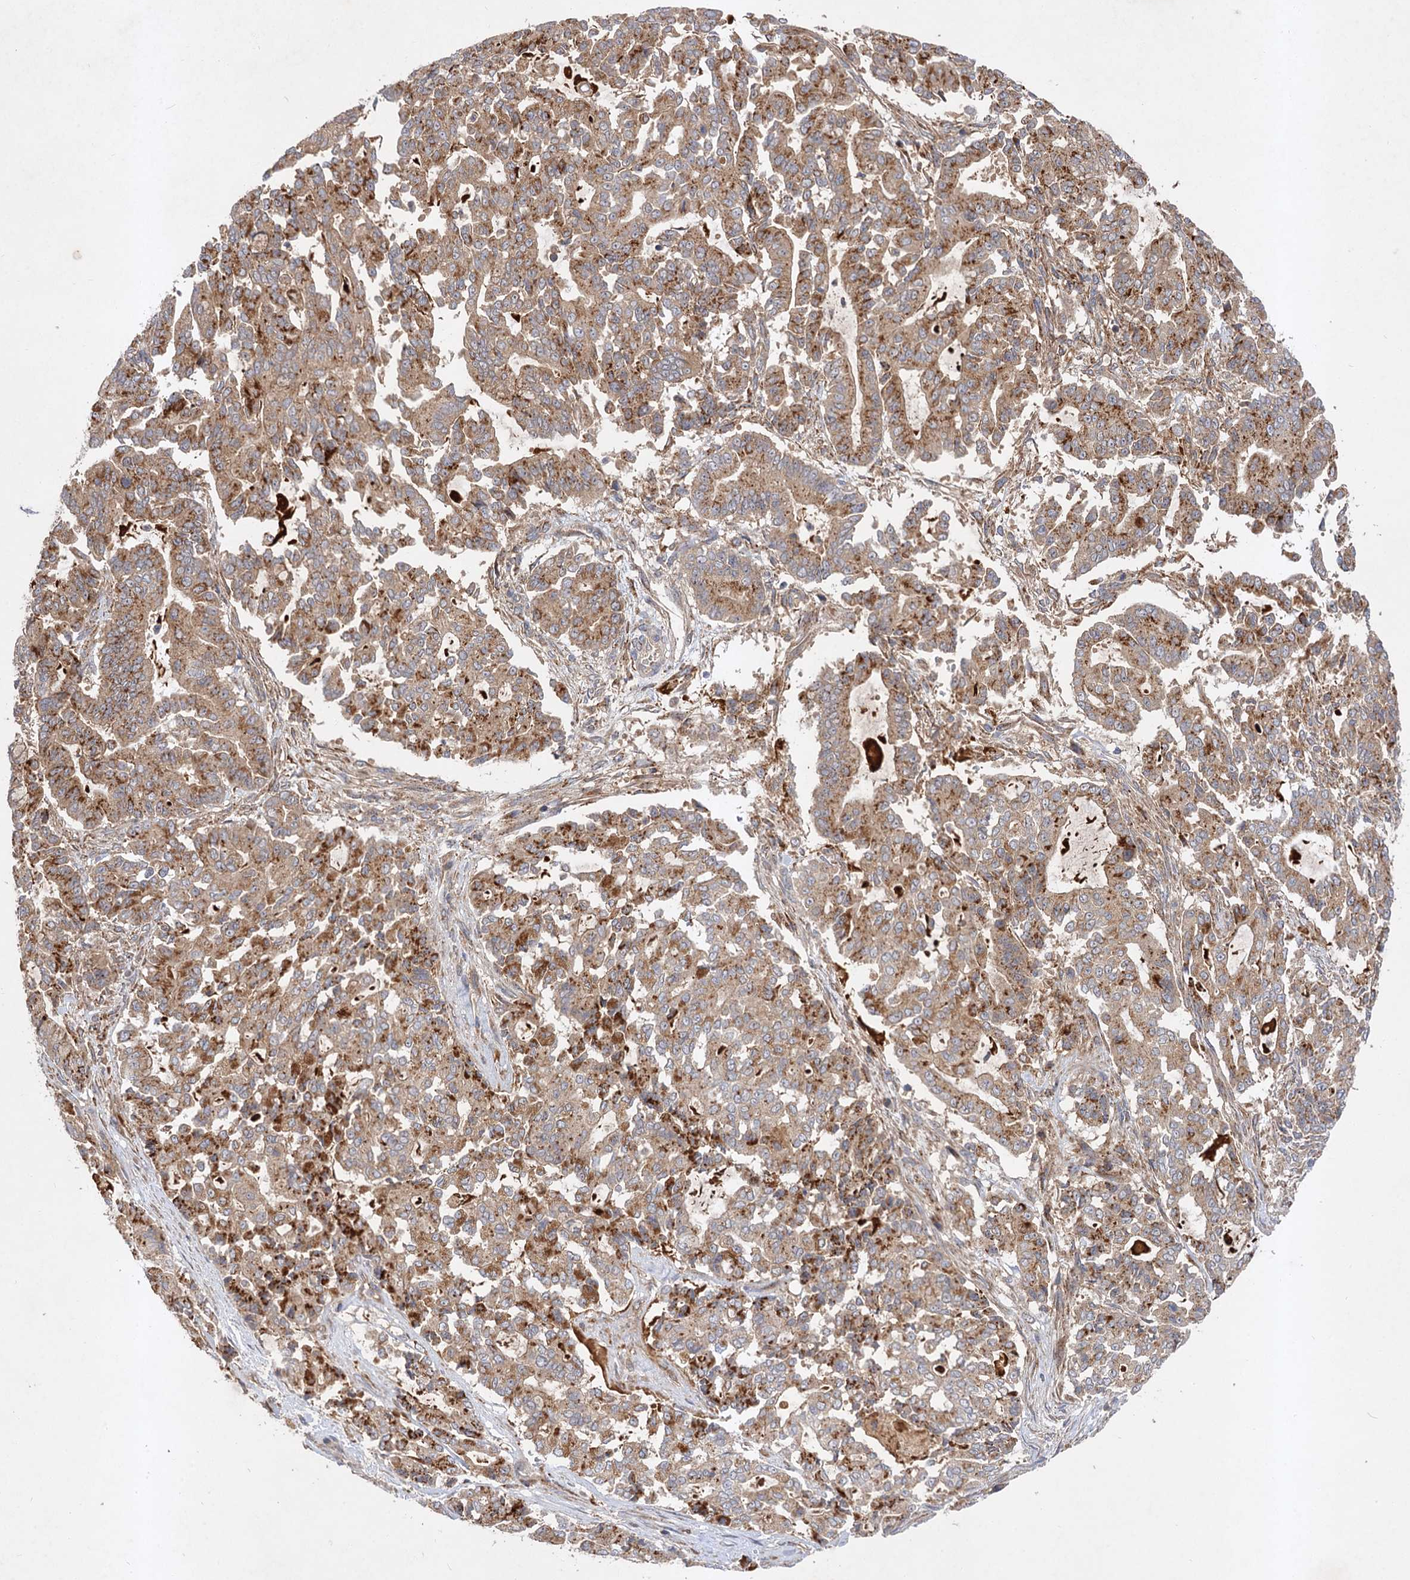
{"staining": {"intensity": "strong", "quantity": "25%-75%", "location": "cytoplasmic/membranous"}, "tissue": "pancreatic cancer", "cell_type": "Tumor cells", "image_type": "cancer", "snomed": [{"axis": "morphology", "description": "Adenocarcinoma, NOS"}, {"axis": "topography", "description": "Pancreas"}], "caption": "Immunohistochemical staining of pancreatic cancer shows high levels of strong cytoplasmic/membranous positivity in approximately 25%-75% of tumor cells.", "gene": "PATL1", "patient": {"sex": "male", "age": 63}}